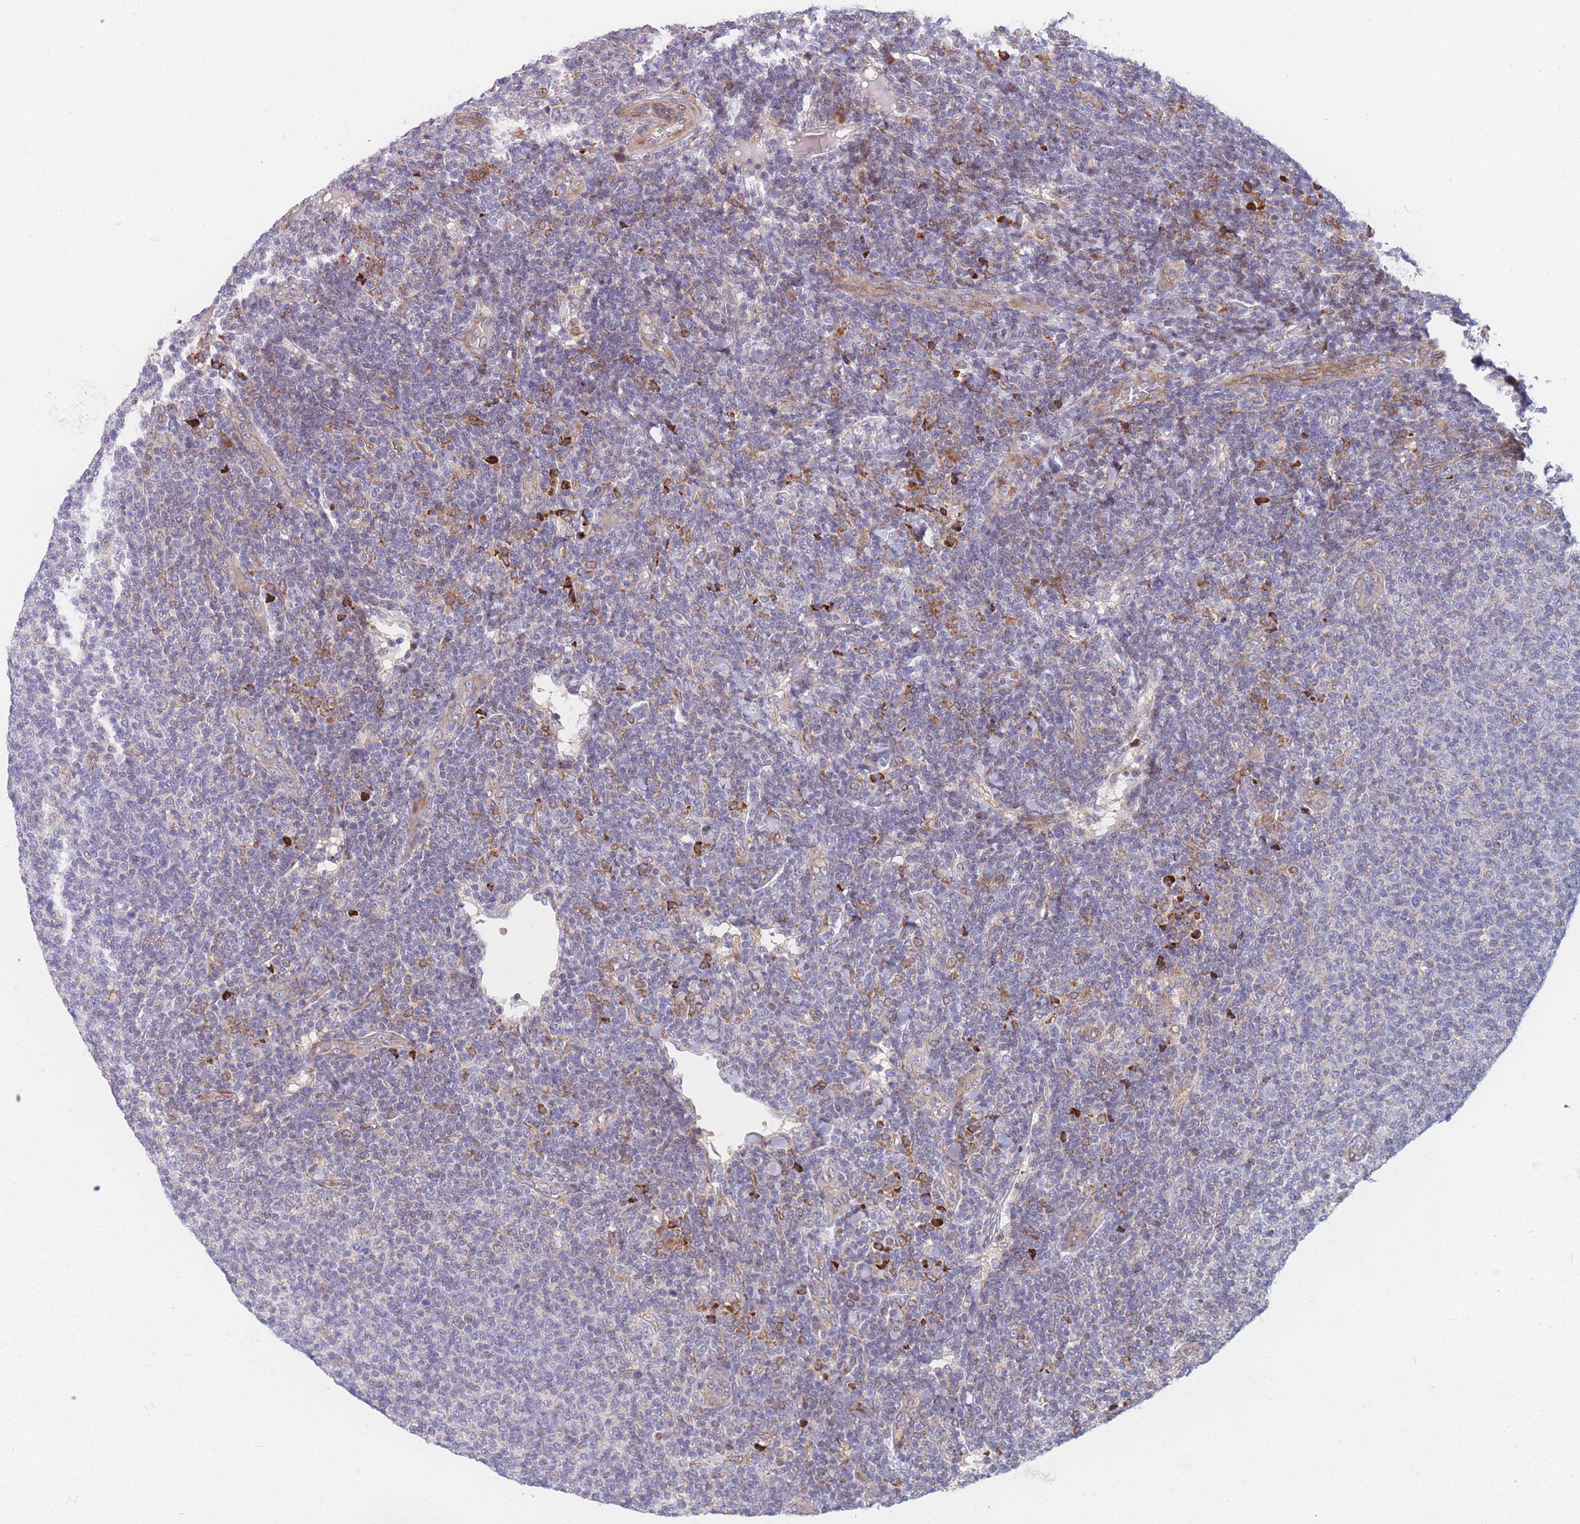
{"staining": {"intensity": "negative", "quantity": "none", "location": "none"}, "tissue": "lymphoma", "cell_type": "Tumor cells", "image_type": "cancer", "snomed": [{"axis": "morphology", "description": "Malignant lymphoma, non-Hodgkin's type, Low grade"}, {"axis": "topography", "description": "Lymph node"}], "caption": "A micrograph of lymphoma stained for a protein shows no brown staining in tumor cells. (Immunohistochemistry (ihc), brightfield microscopy, high magnification).", "gene": "TMEM131L", "patient": {"sex": "male", "age": 66}}